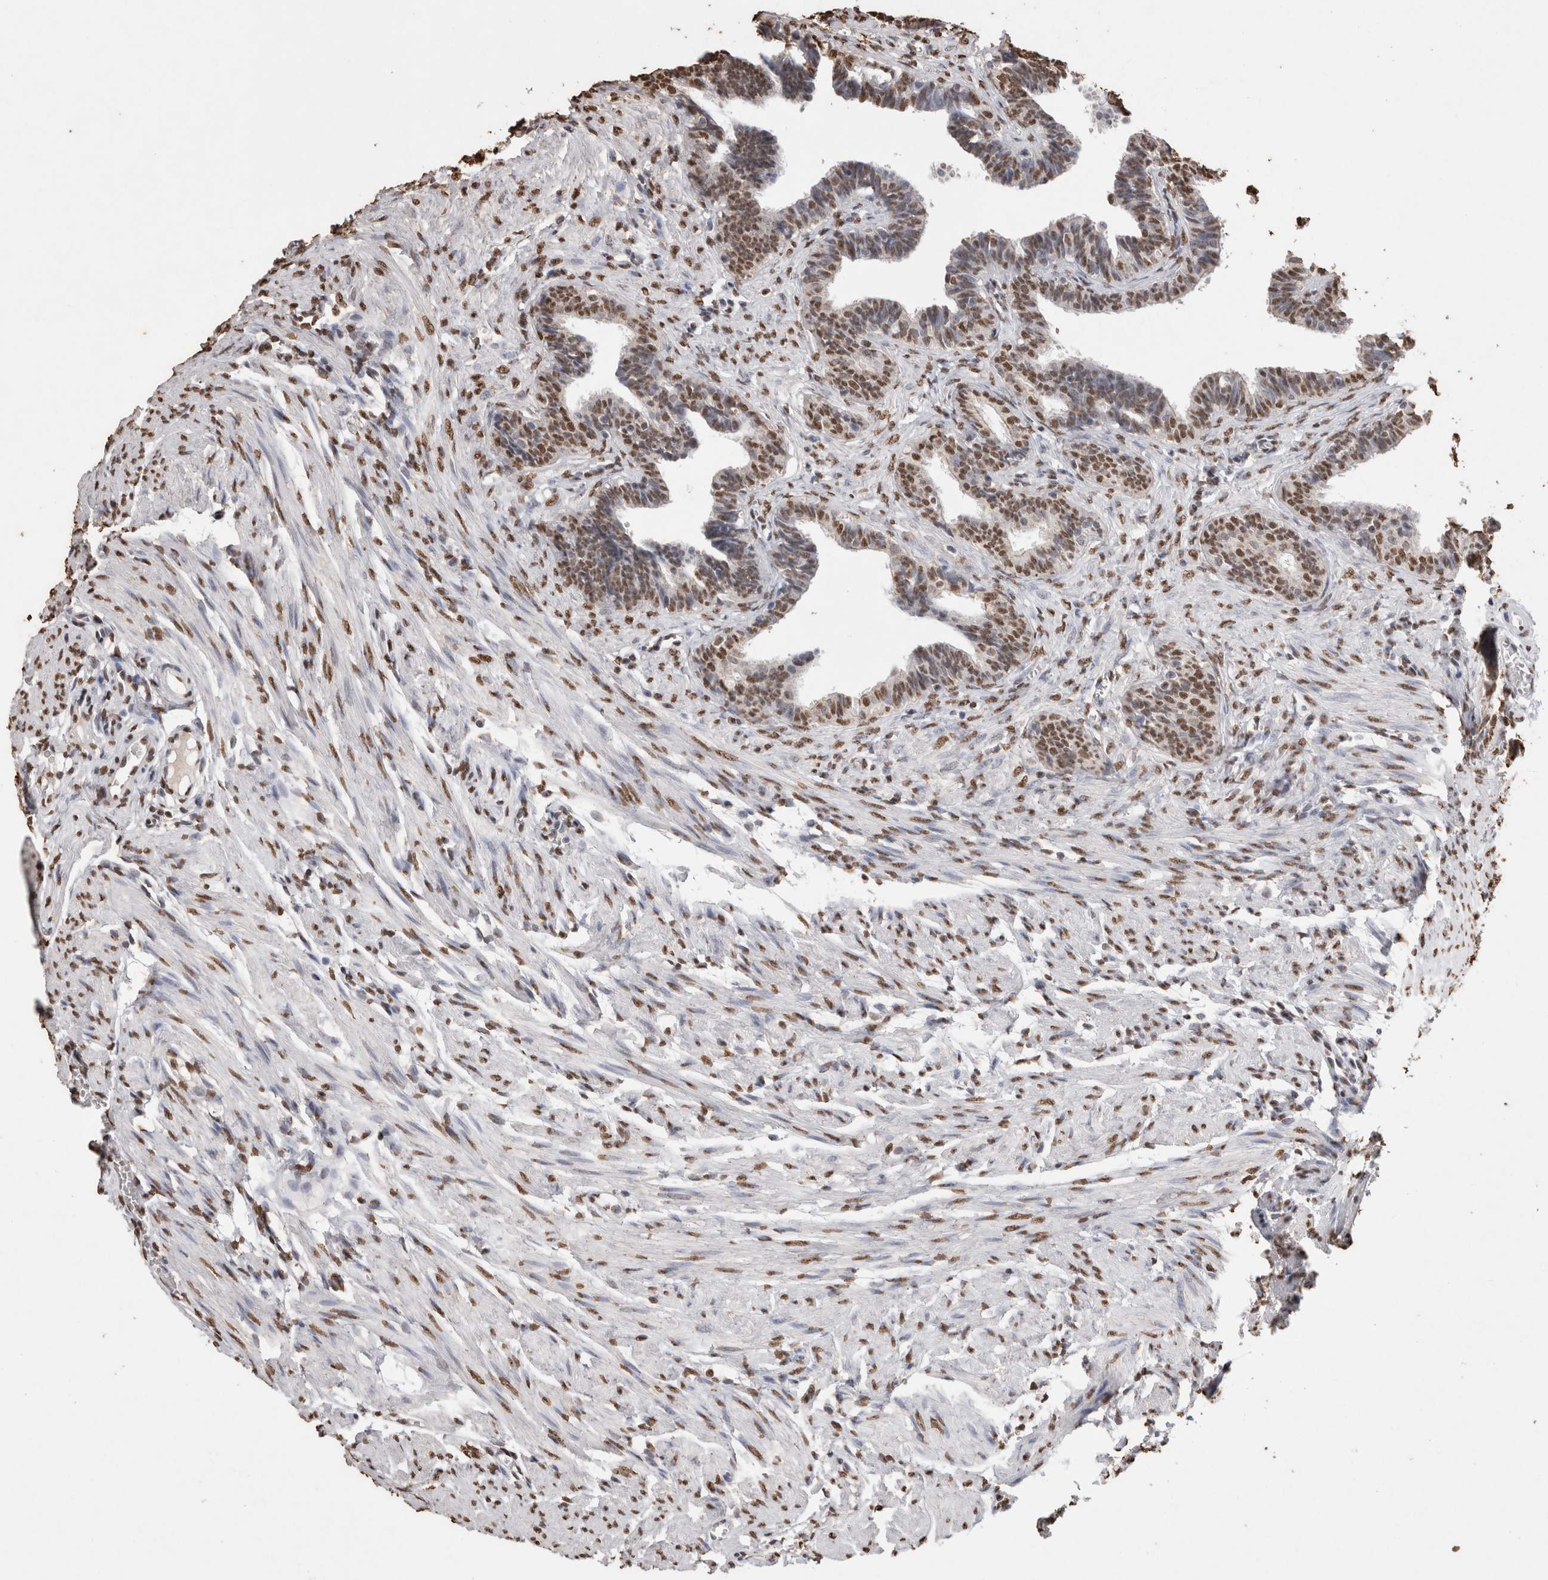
{"staining": {"intensity": "moderate", "quantity": ">75%", "location": "nuclear"}, "tissue": "fallopian tube", "cell_type": "Glandular cells", "image_type": "normal", "snomed": [{"axis": "morphology", "description": "Normal tissue, NOS"}, {"axis": "topography", "description": "Fallopian tube"}, {"axis": "topography", "description": "Ovary"}], "caption": "Moderate nuclear positivity for a protein is seen in about >75% of glandular cells of normal fallopian tube using immunohistochemistry.", "gene": "NTHL1", "patient": {"sex": "female", "age": 23}}